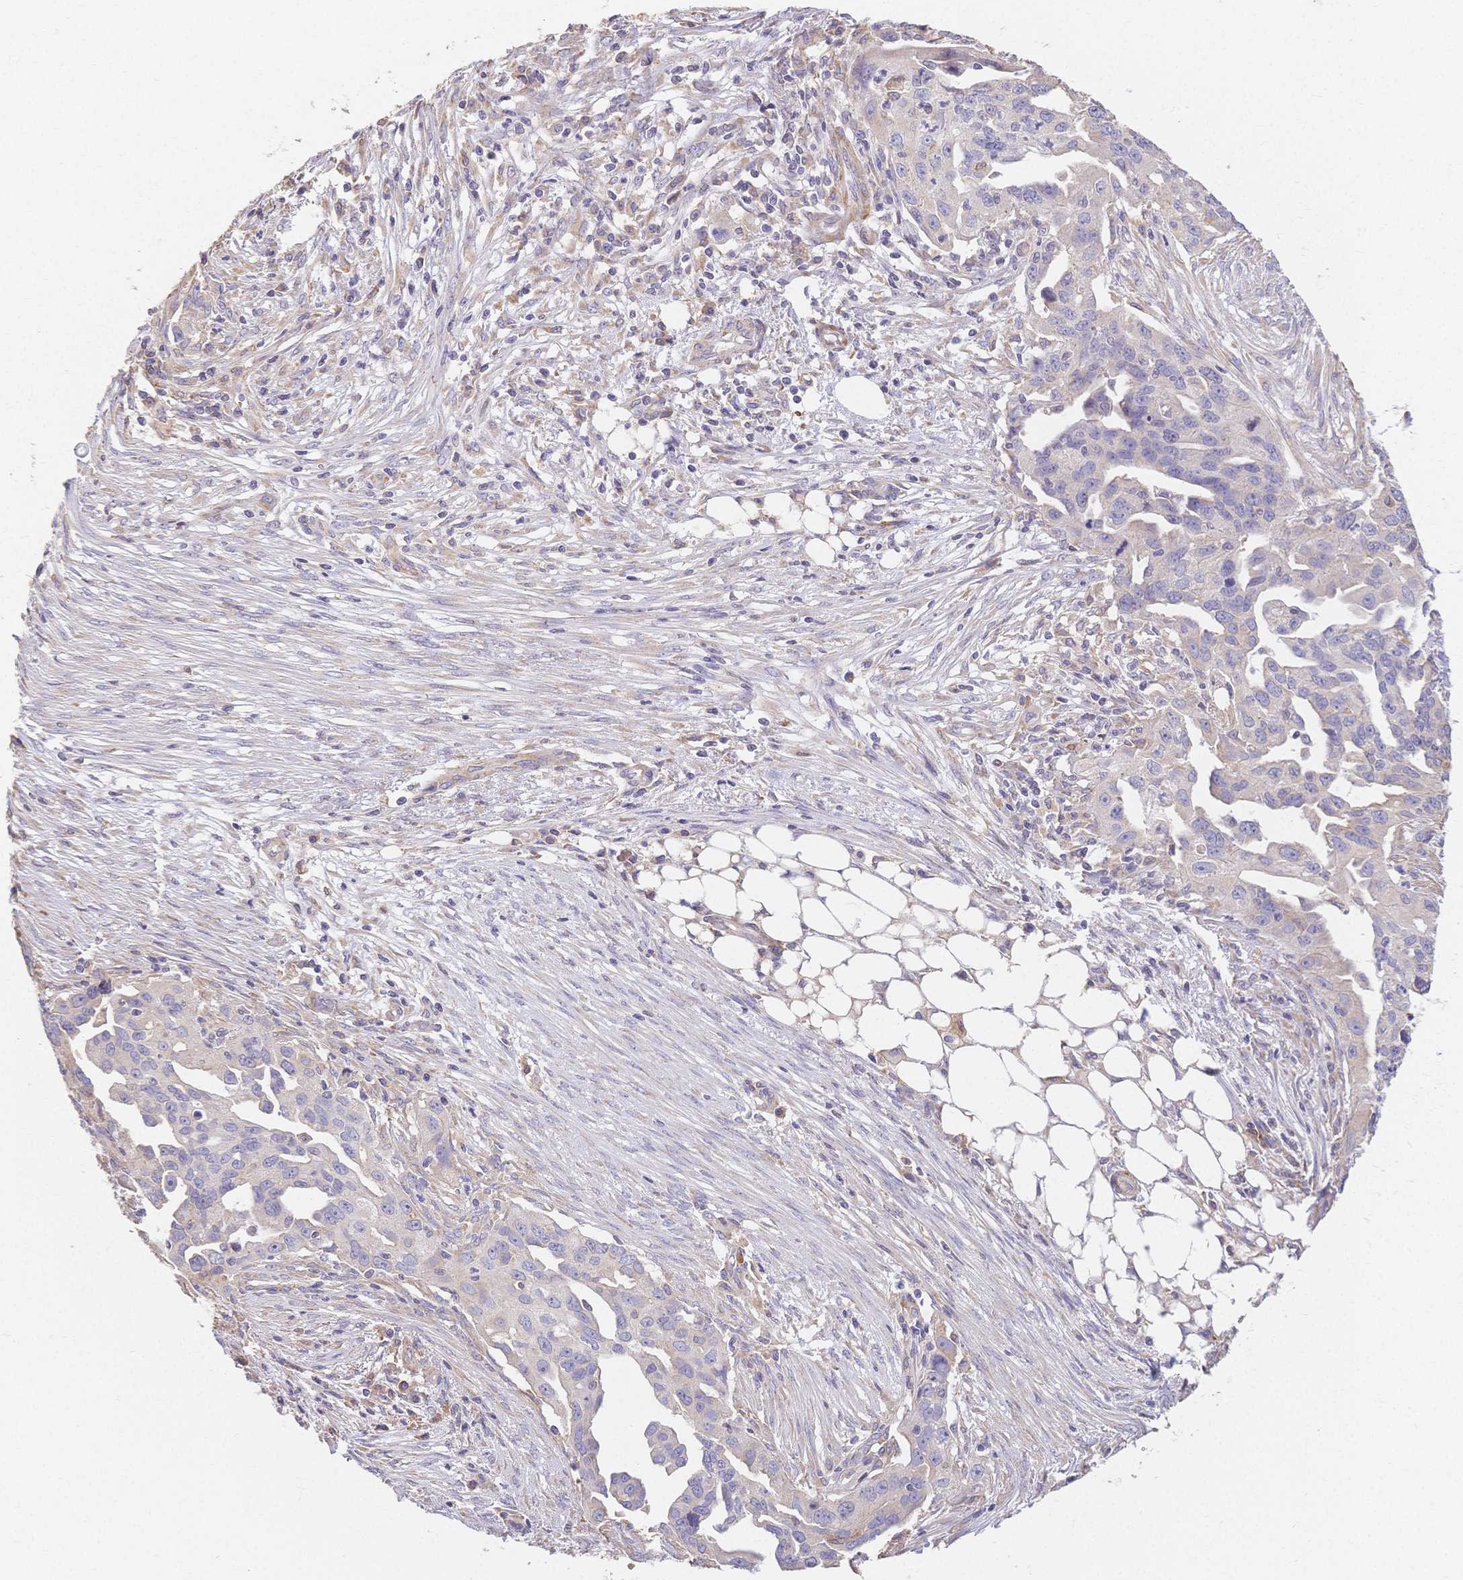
{"staining": {"intensity": "negative", "quantity": "none", "location": "none"}, "tissue": "ovarian cancer", "cell_type": "Tumor cells", "image_type": "cancer", "snomed": [{"axis": "morphology", "description": "Carcinoma, endometroid"}, {"axis": "morphology", "description": "Cystadenocarcinoma, serous, NOS"}, {"axis": "topography", "description": "Ovary"}], "caption": "This is a histopathology image of immunohistochemistry (IHC) staining of ovarian cancer (serous cystadenocarcinoma), which shows no expression in tumor cells.", "gene": "HS3ST5", "patient": {"sex": "female", "age": 45}}